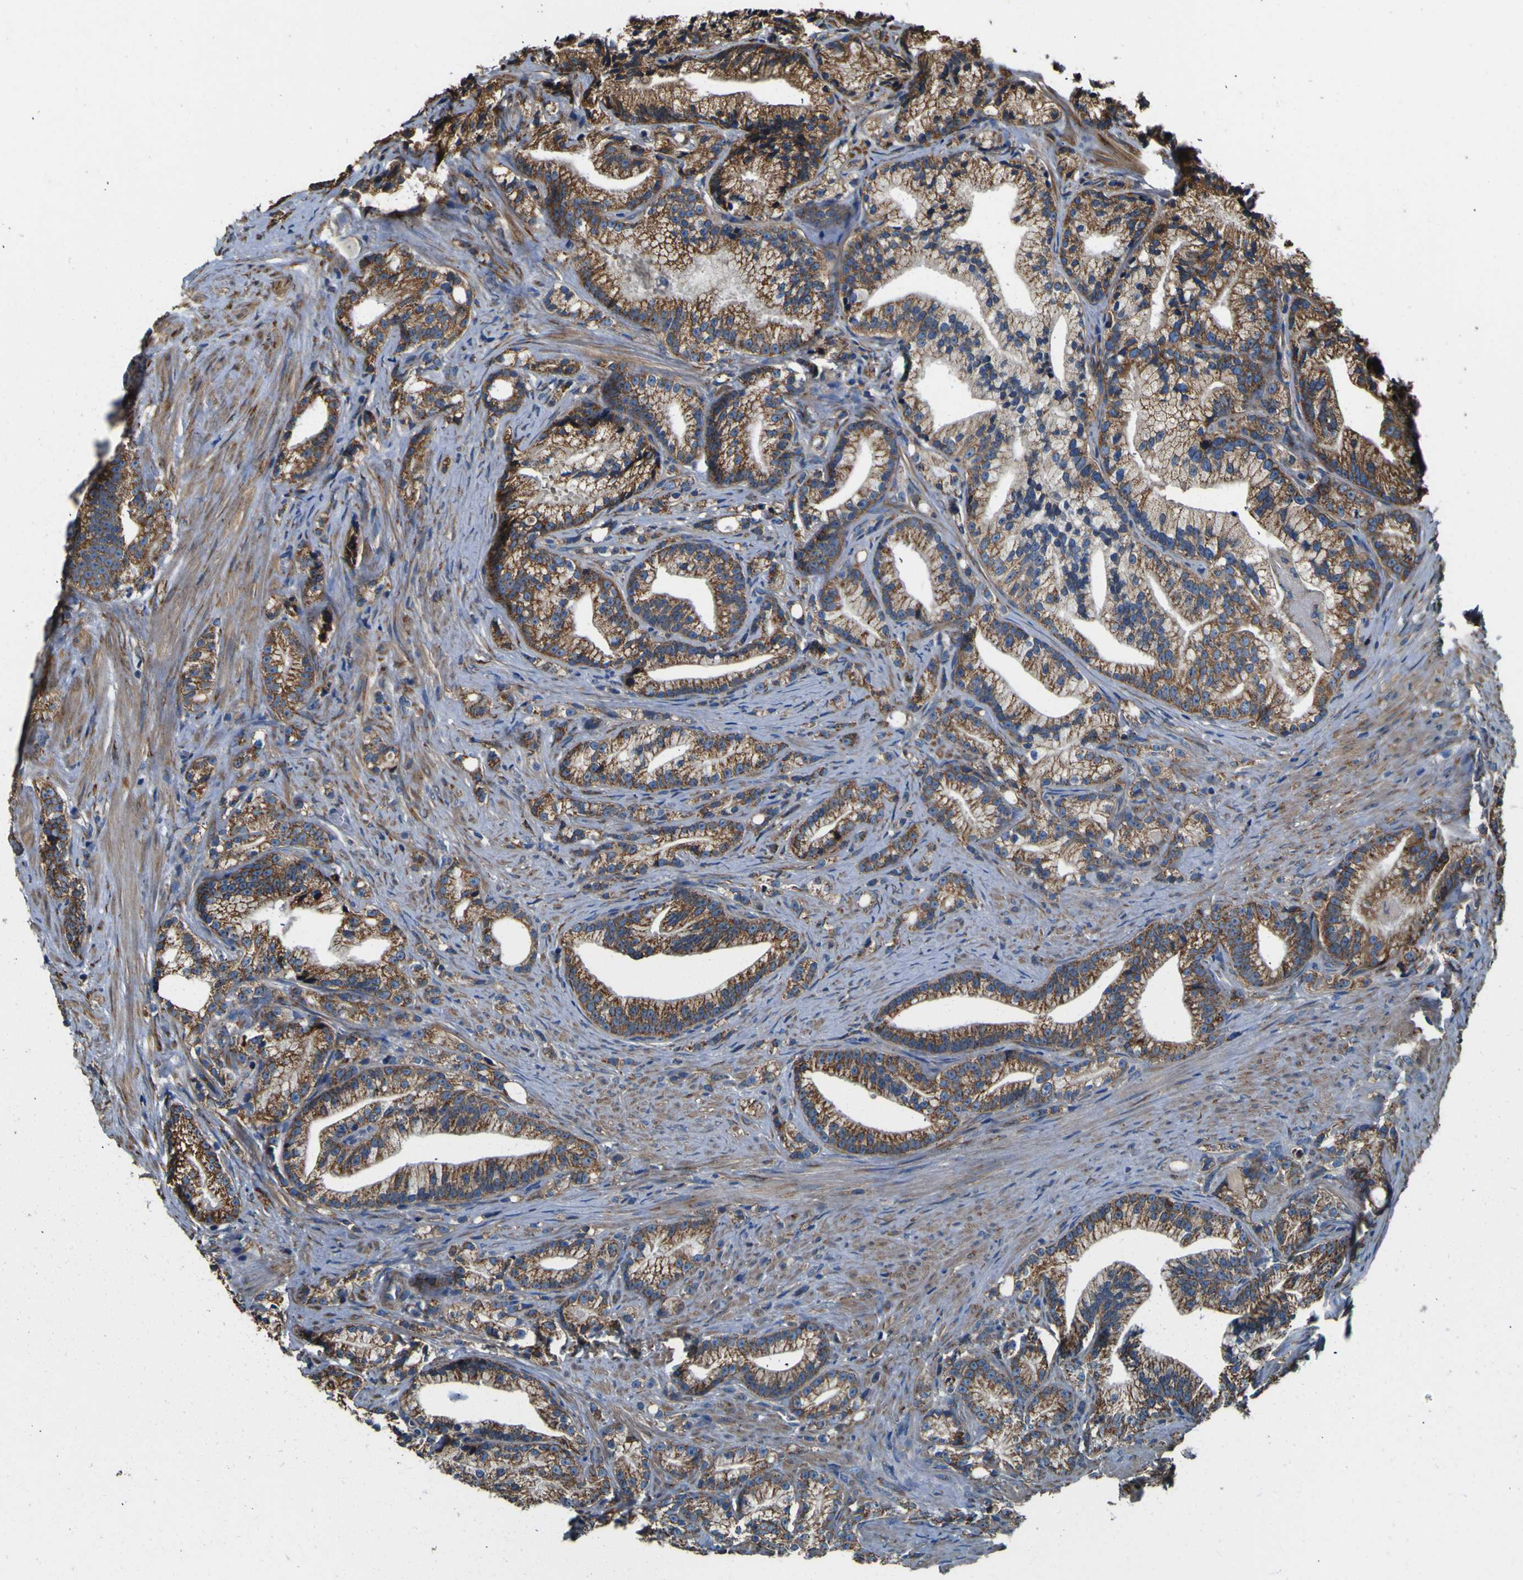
{"staining": {"intensity": "strong", "quantity": ">75%", "location": "cytoplasmic/membranous"}, "tissue": "prostate cancer", "cell_type": "Tumor cells", "image_type": "cancer", "snomed": [{"axis": "morphology", "description": "Adenocarcinoma, Low grade"}, {"axis": "topography", "description": "Prostate"}], "caption": "An image of prostate adenocarcinoma (low-grade) stained for a protein reveals strong cytoplasmic/membranous brown staining in tumor cells. Nuclei are stained in blue.", "gene": "INPP5A", "patient": {"sex": "male", "age": 89}}